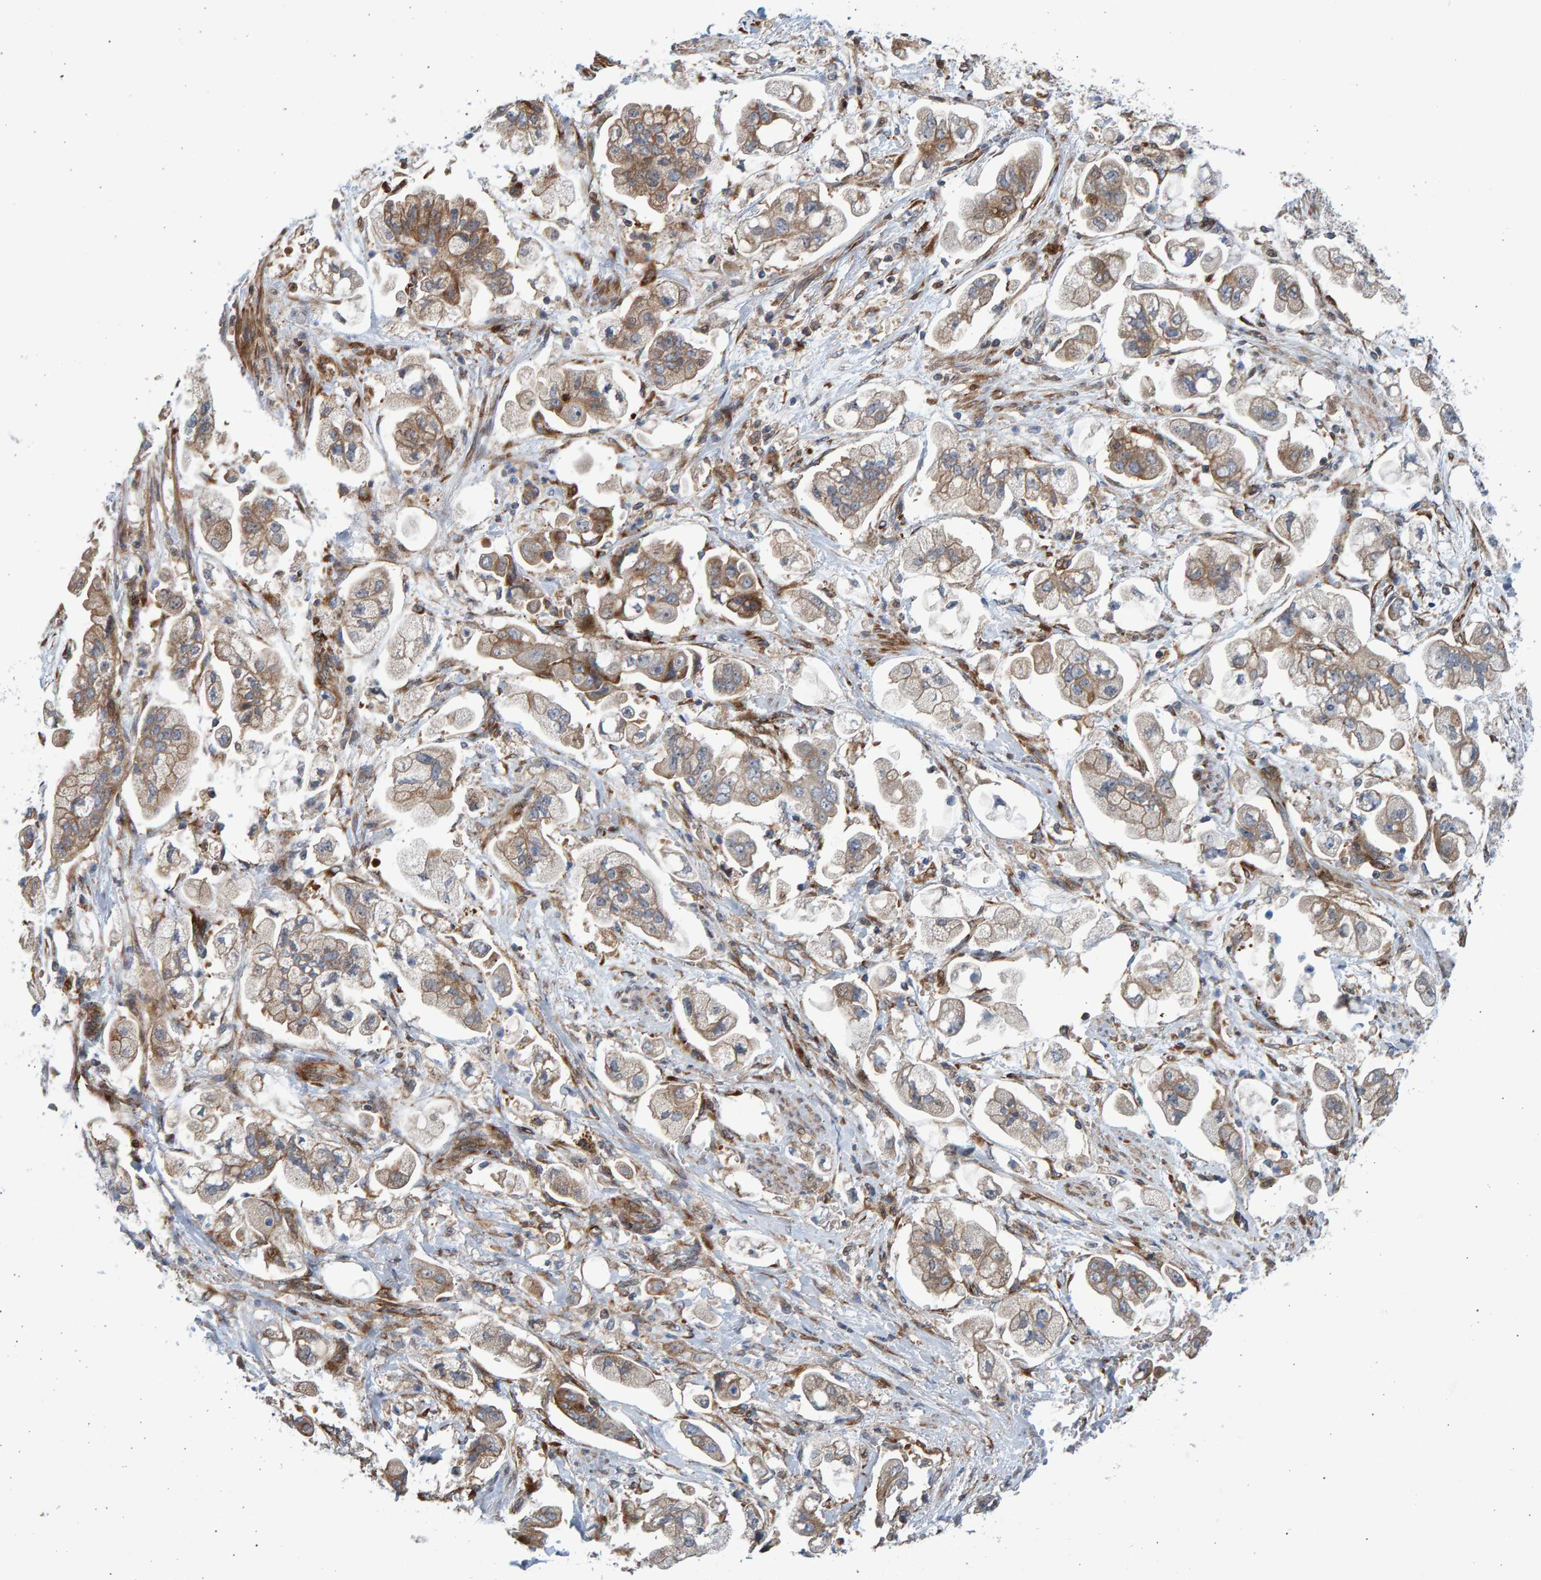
{"staining": {"intensity": "moderate", "quantity": ">75%", "location": "cytoplasmic/membranous"}, "tissue": "stomach cancer", "cell_type": "Tumor cells", "image_type": "cancer", "snomed": [{"axis": "morphology", "description": "Adenocarcinoma, NOS"}, {"axis": "topography", "description": "Stomach"}], "caption": "Protein expression analysis of human stomach cancer reveals moderate cytoplasmic/membranous positivity in about >75% of tumor cells. (Stains: DAB in brown, nuclei in blue, Microscopy: brightfield microscopy at high magnification).", "gene": "LRBA", "patient": {"sex": "male", "age": 62}}